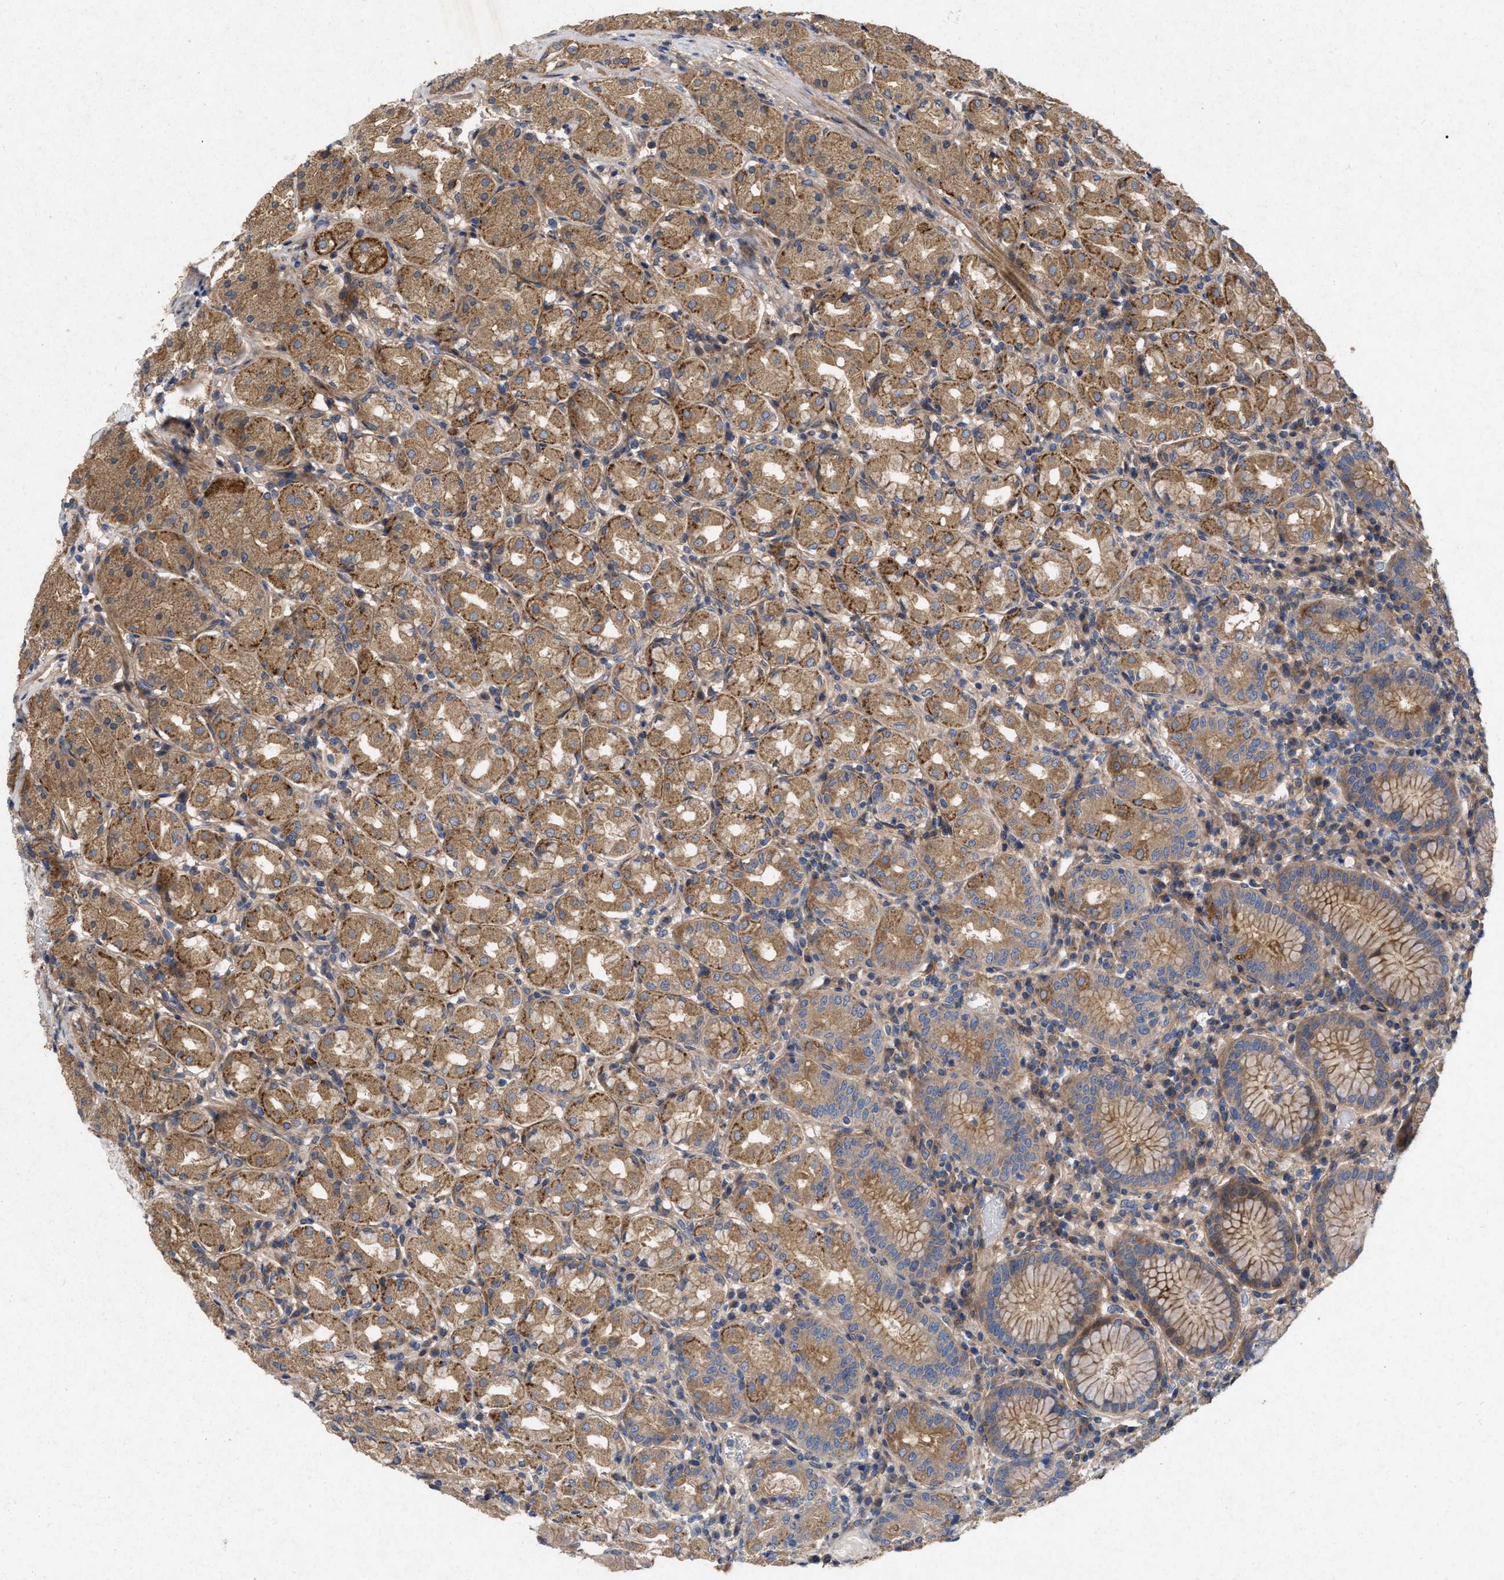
{"staining": {"intensity": "strong", "quantity": ">75%", "location": "cytoplasmic/membranous"}, "tissue": "stomach", "cell_type": "Glandular cells", "image_type": "normal", "snomed": [{"axis": "morphology", "description": "Normal tissue, NOS"}, {"axis": "topography", "description": "Stomach"}, {"axis": "topography", "description": "Stomach, lower"}], "caption": "The histopathology image demonstrates a brown stain indicating the presence of a protein in the cytoplasmic/membranous of glandular cells in stomach. (Stains: DAB in brown, nuclei in blue, Microscopy: brightfield microscopy at high magnification).", "gene": "CDKN2C", "patient": {"sex": "female", "age": 56}}